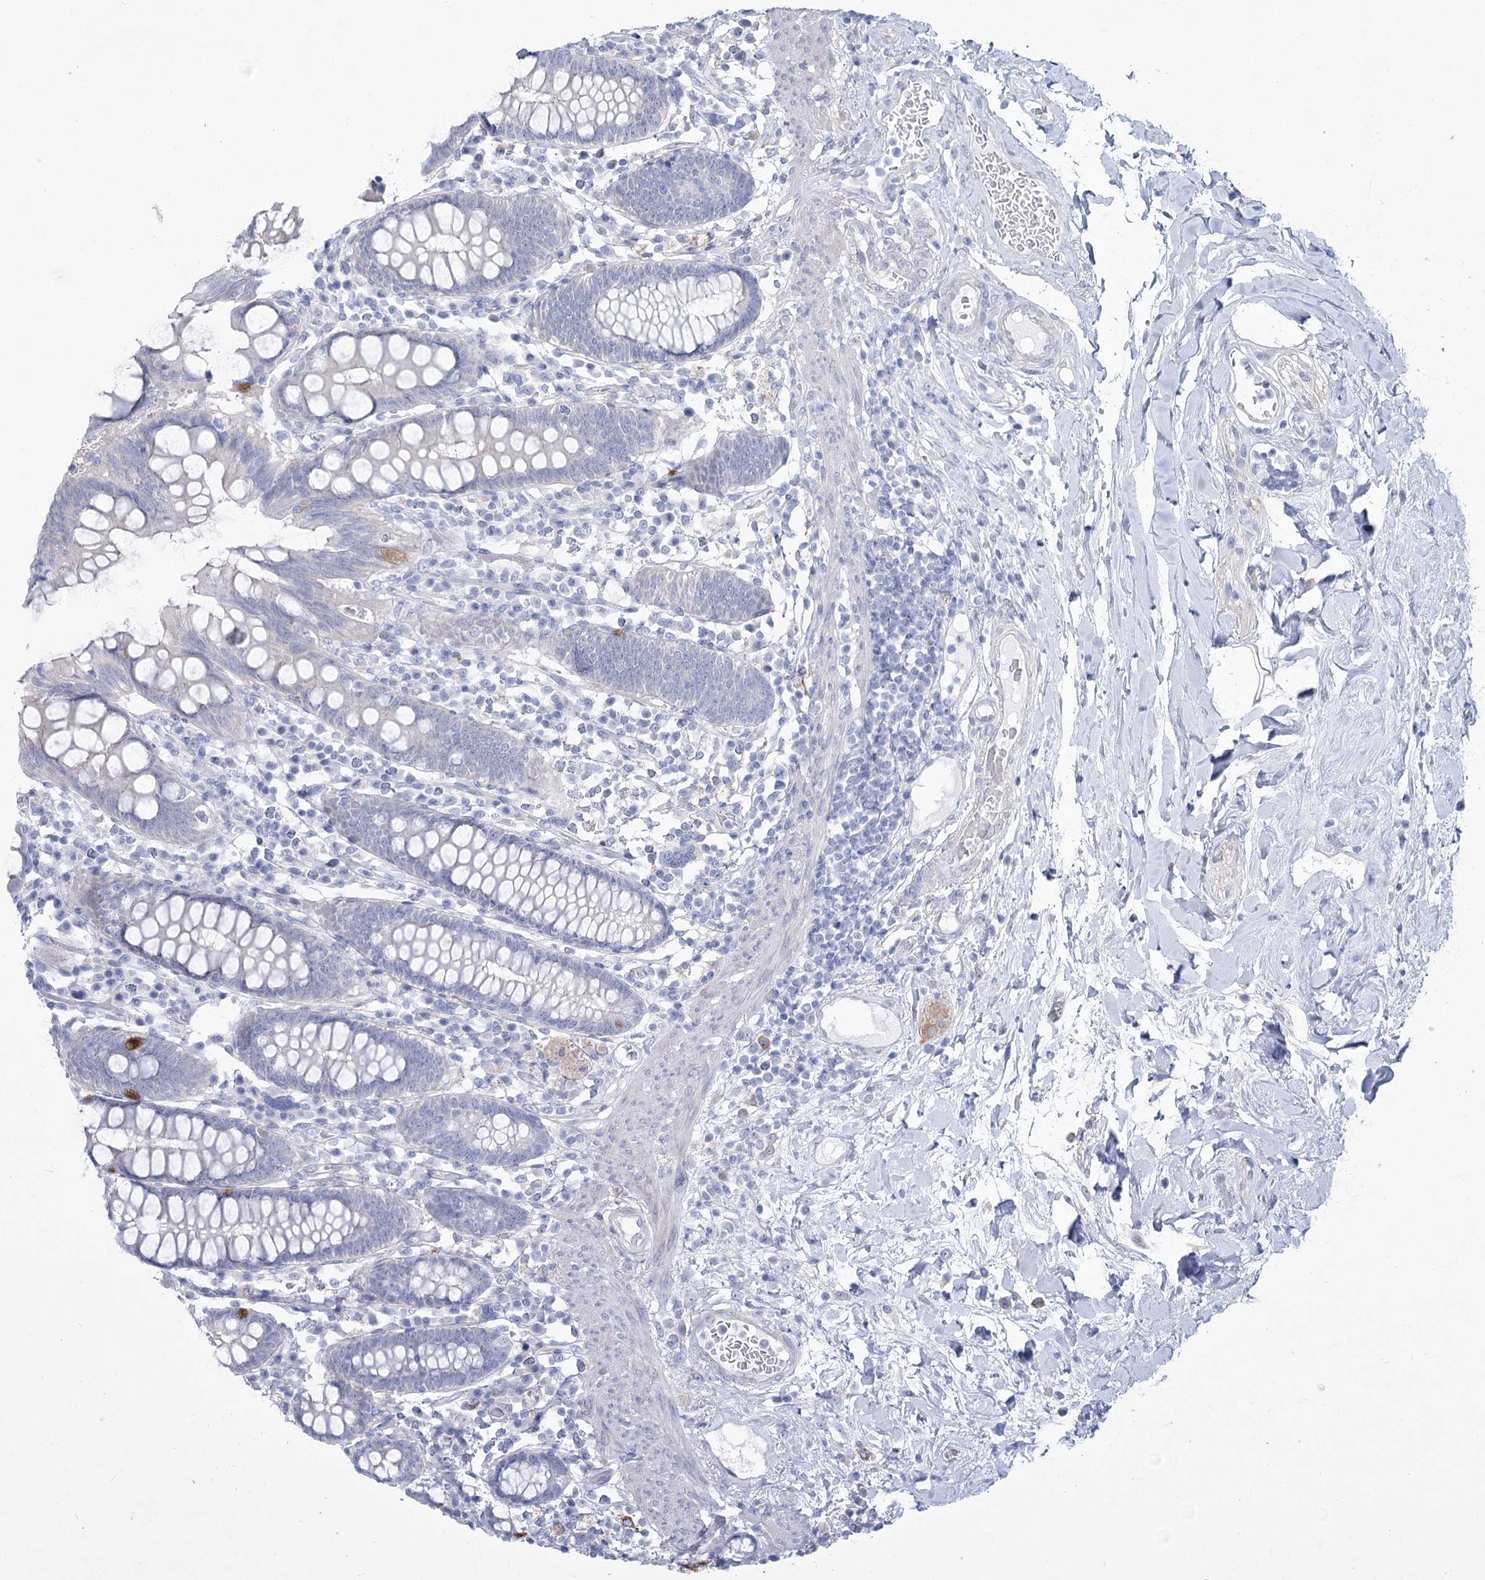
{"staining": {"intensity": "negative", "quantity": "none", "location": "none"}, "tissue": "colon", "cell_type": "Endothelial cells", "image_type": "normal", "snomed": [{"axis": "morphology", "description": "Normal tissue, NOS"}, {"axis": "topography", "description": "Colon"}], "caption": "A high-resolution micrograph shows IHC staining of benign colon, which shows no significant expression in endothelial cells. Nuclei are stained in blue.", "gene": "CCDC88A", "patient": {"sex": "female", "age": 79}}